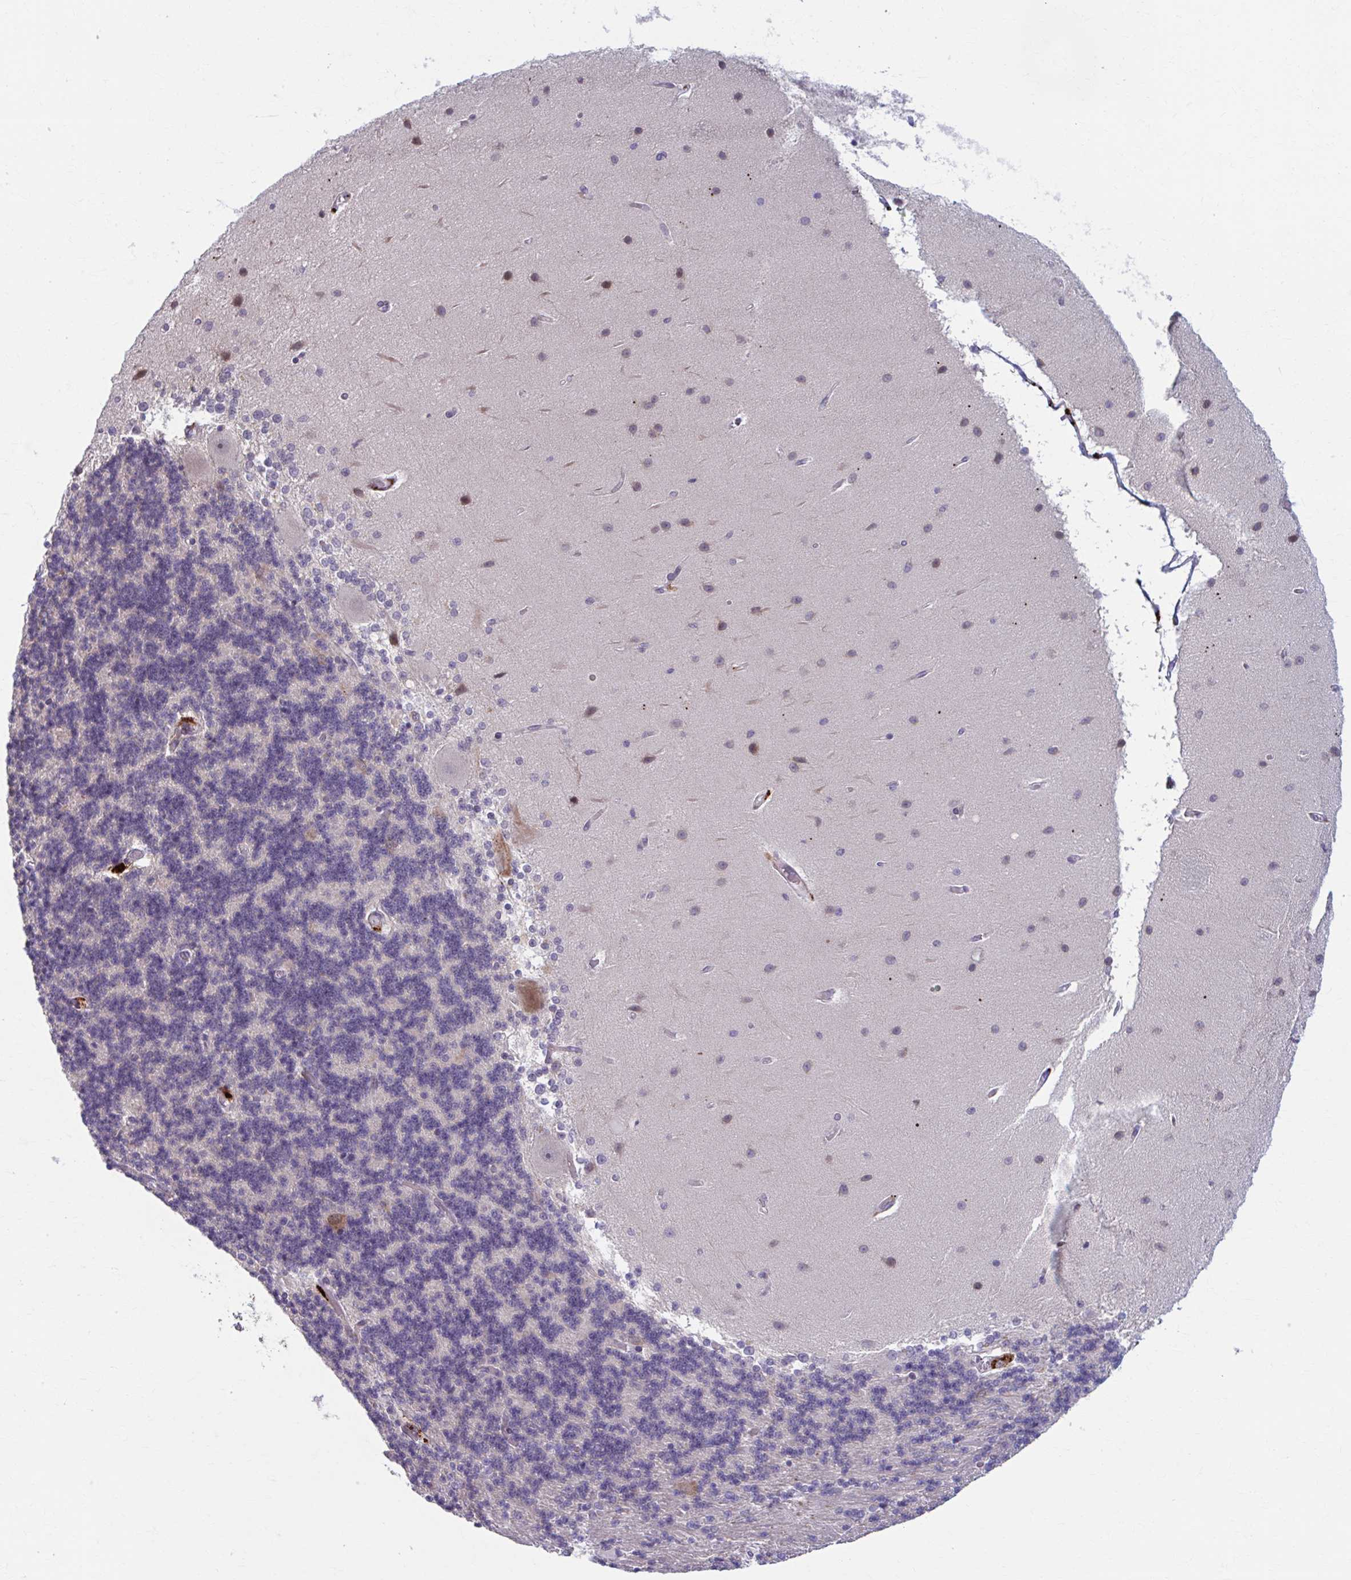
{"staining": {"intensity": "negative", "quantity": "none", "location": "none"}, "tissue": "cerebellum", "cell_type": "Cells in granular layer", "image_type": "normal", "snomed": [{"axis": "morphology", "description": "Normal tissue, NOS"}, {"axis": "topography", "description": "Cerebellum"}], "caption": "This histopathology image is of normal cerebellum stained with IHC to label a protein in brown with the nuclei are counter-stained blue. There is no positivity in cells in granular layer. Nuclei are stained in blue.", "gene": "ADAT3", "patient": {"sex": "female", "age": 54}}